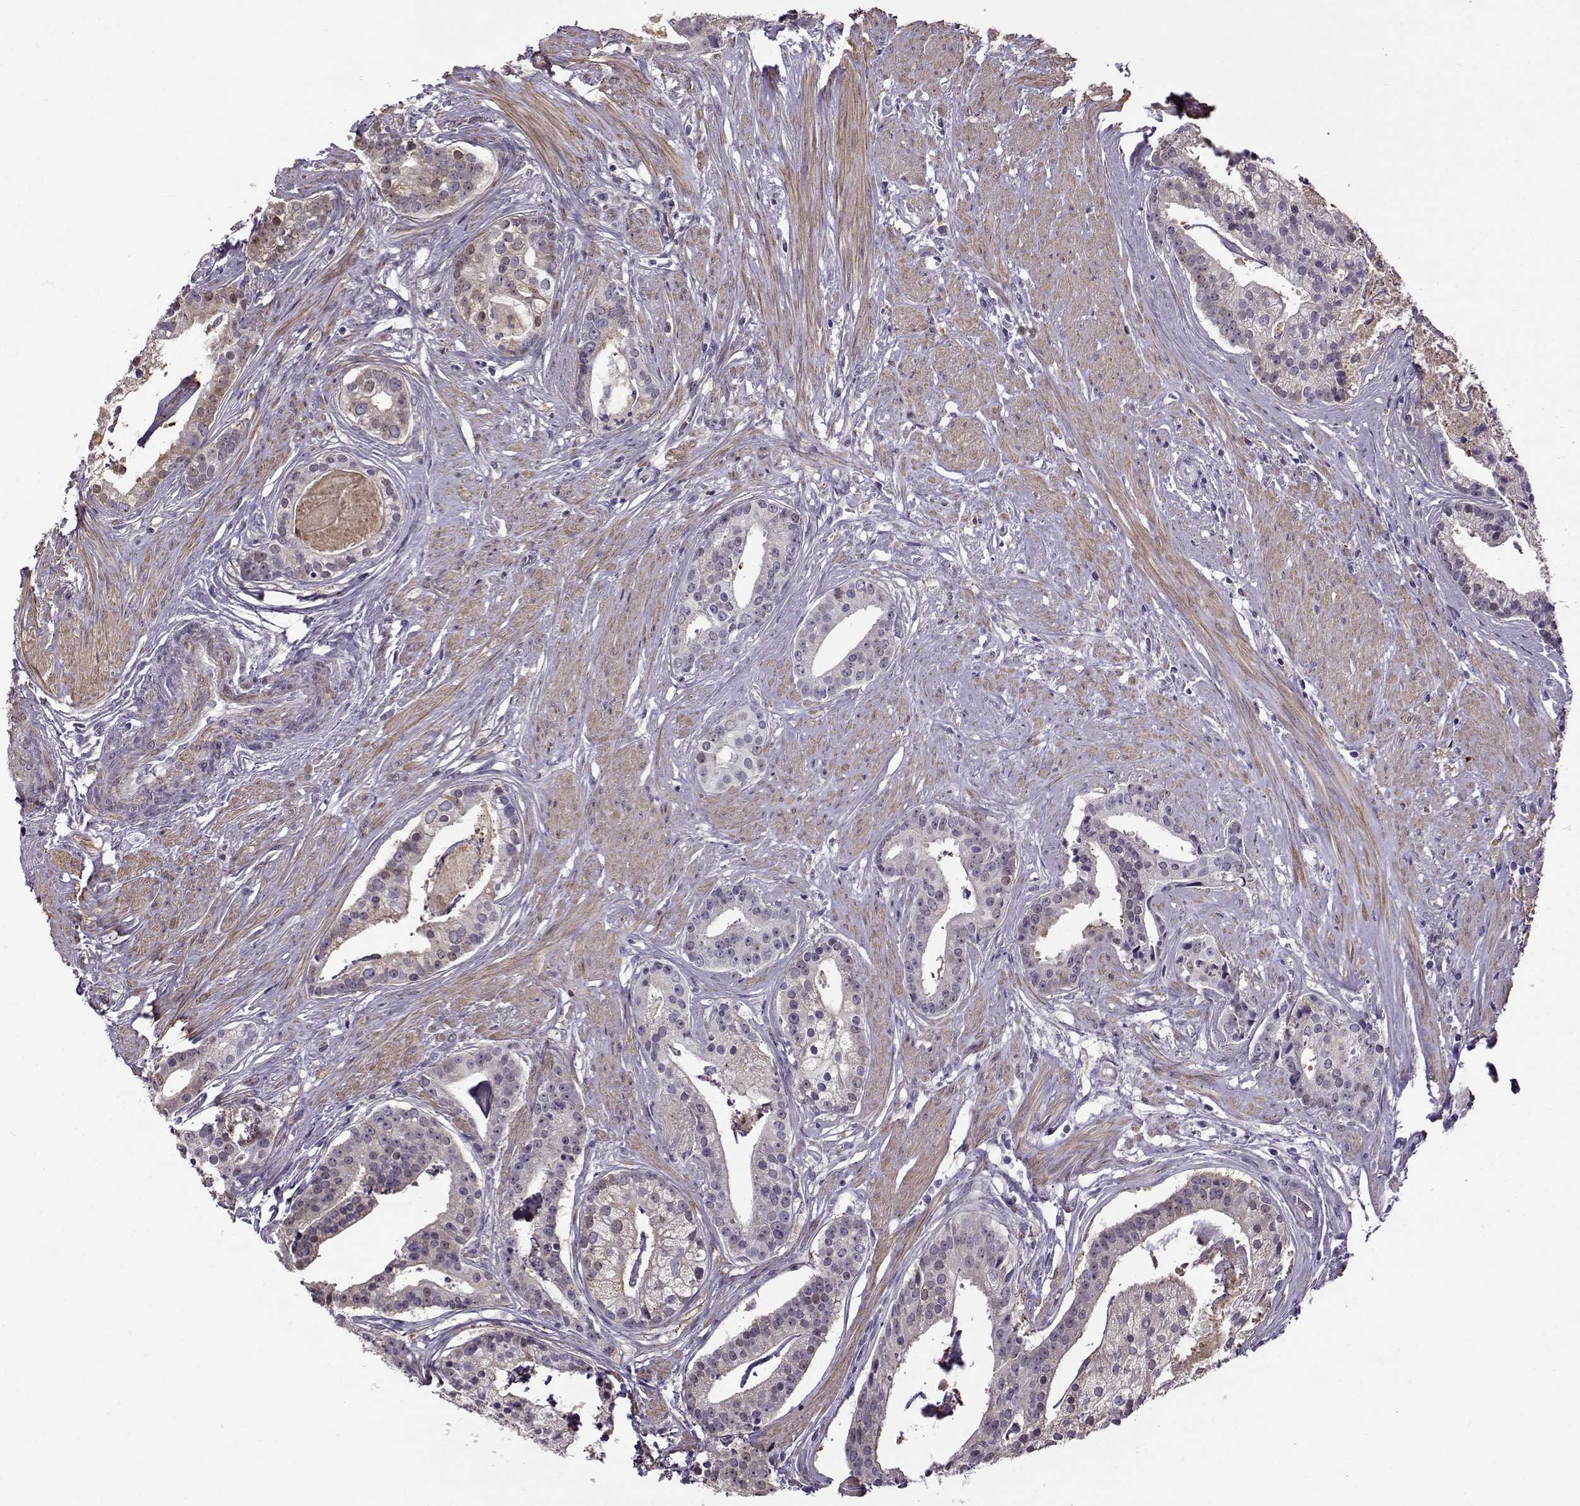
{"staining": {"intensity": "negative", "quantity": "none", "location": "none"}, "tissue": "prostate cancer", "cell_type": "Tumor cells", "image_type": "cancer", "snomed": [{"axis": "morphology", "description": "Adenocarcinoma, NOS"}, {"axis": "topography", "description": "Prostate and seminal vesicle, NOS"}, {"axis": "topography", "description": "Prostate"}], "caption": "Immunohistochemical staining of human prostate adenocarcinoma exhibits no significant staining in tumor cells. (DAB IHC visualized using brightfield microscopy, high magnification).", "gene": "UCP3", "patient": {"sex": "male", "age": 44}}